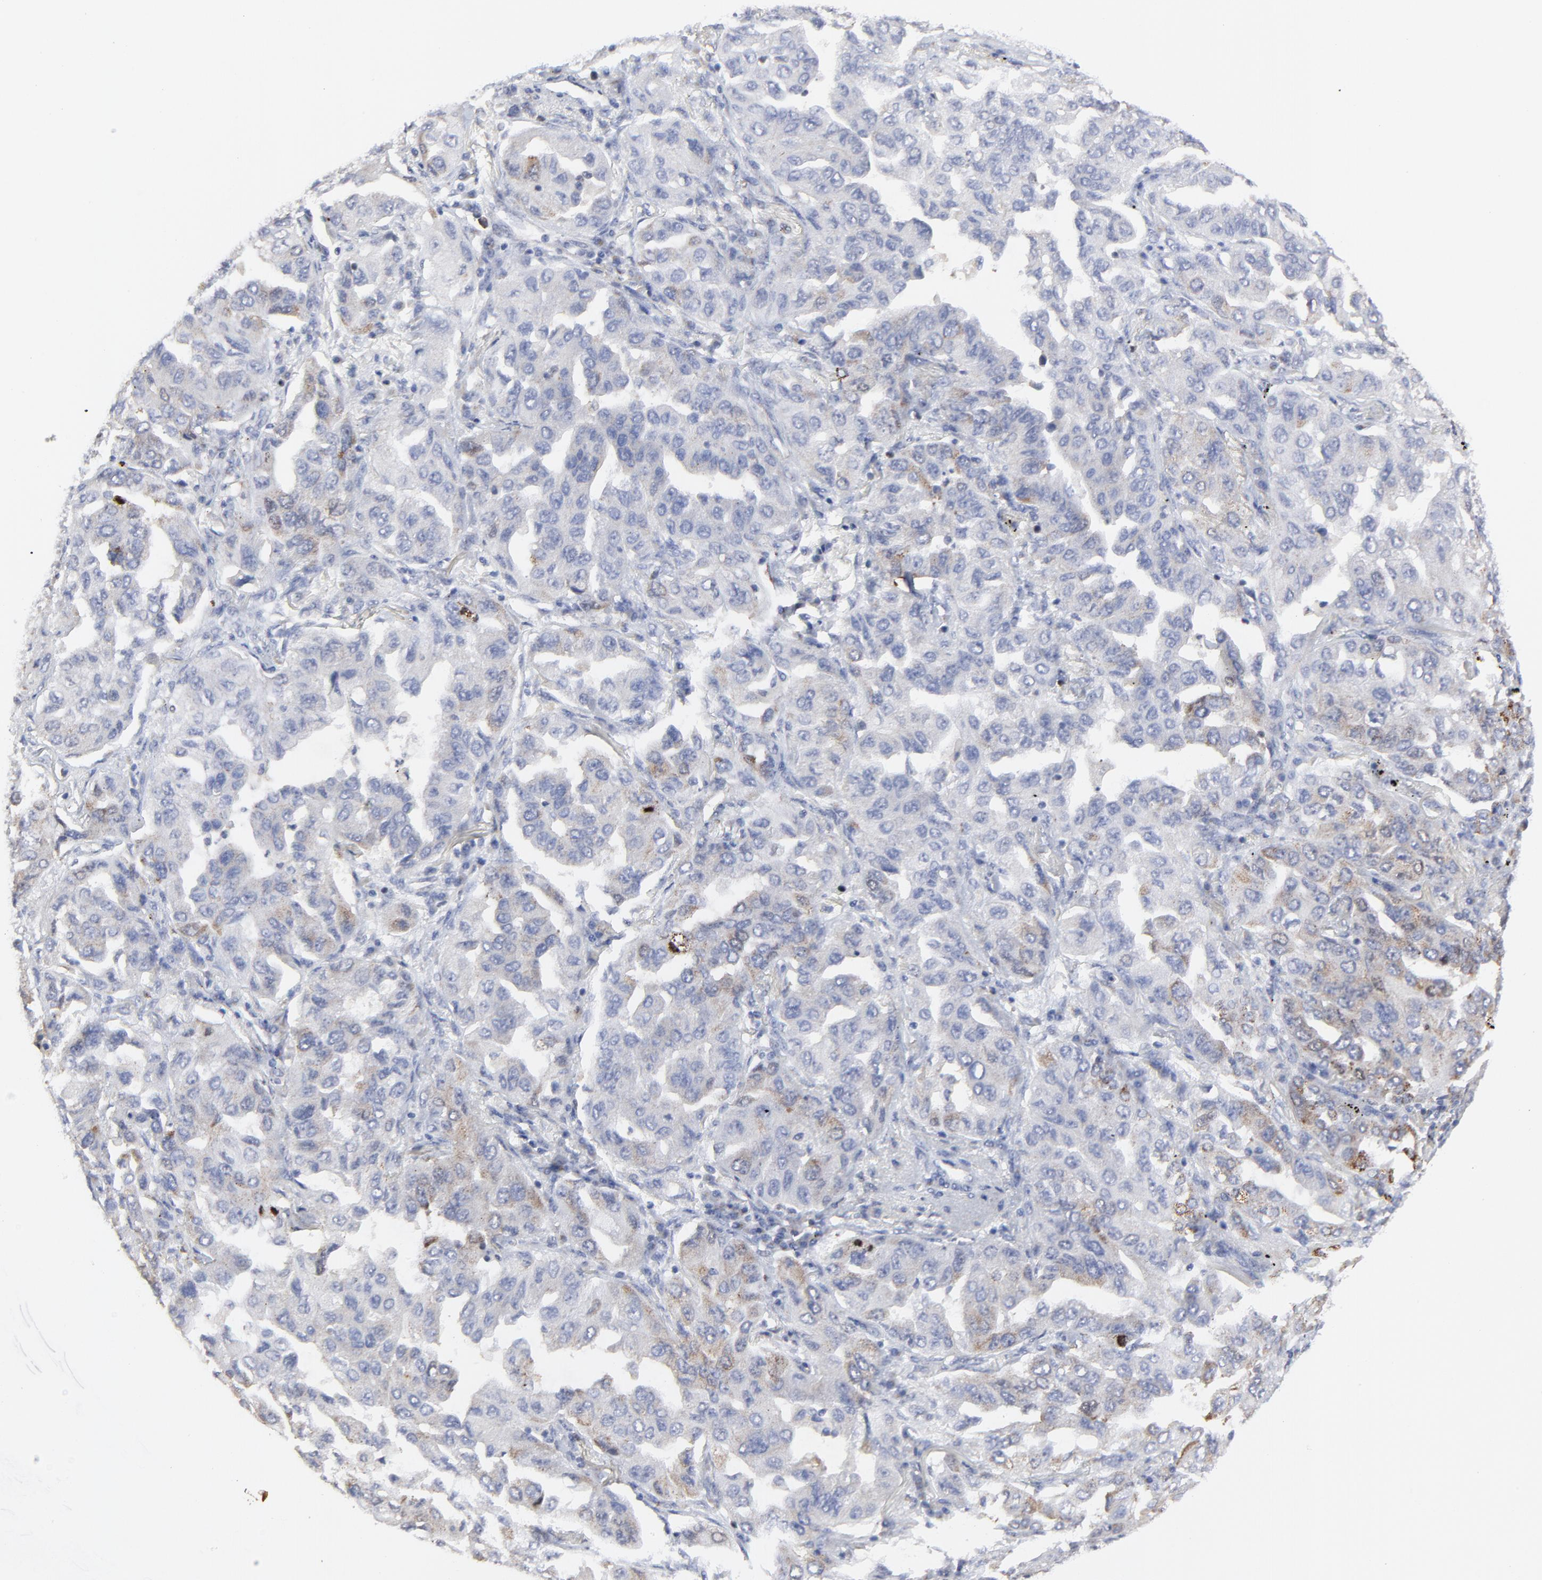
{"staining": {"intensity": "moderate", "quantity": "<25%", "location": "cytoplasmic/membranous"}, "tissue": "lung cancer", "cell_type": "Tumor cells", "image_type": "cancer", "snomed": [{"axis": "morphology", "description": "Adenocarcinoma, NOS"}, {"axis": "topography", "description": "Lung"}], "caption": "The photomicrograph exhibits a brown stain indicating the presence of a protein in the cytoplasmic/membranous of tumor cells in lung cancer.", "gene": "NCAPH", "patient": {"sex": "female", "age": 65}}